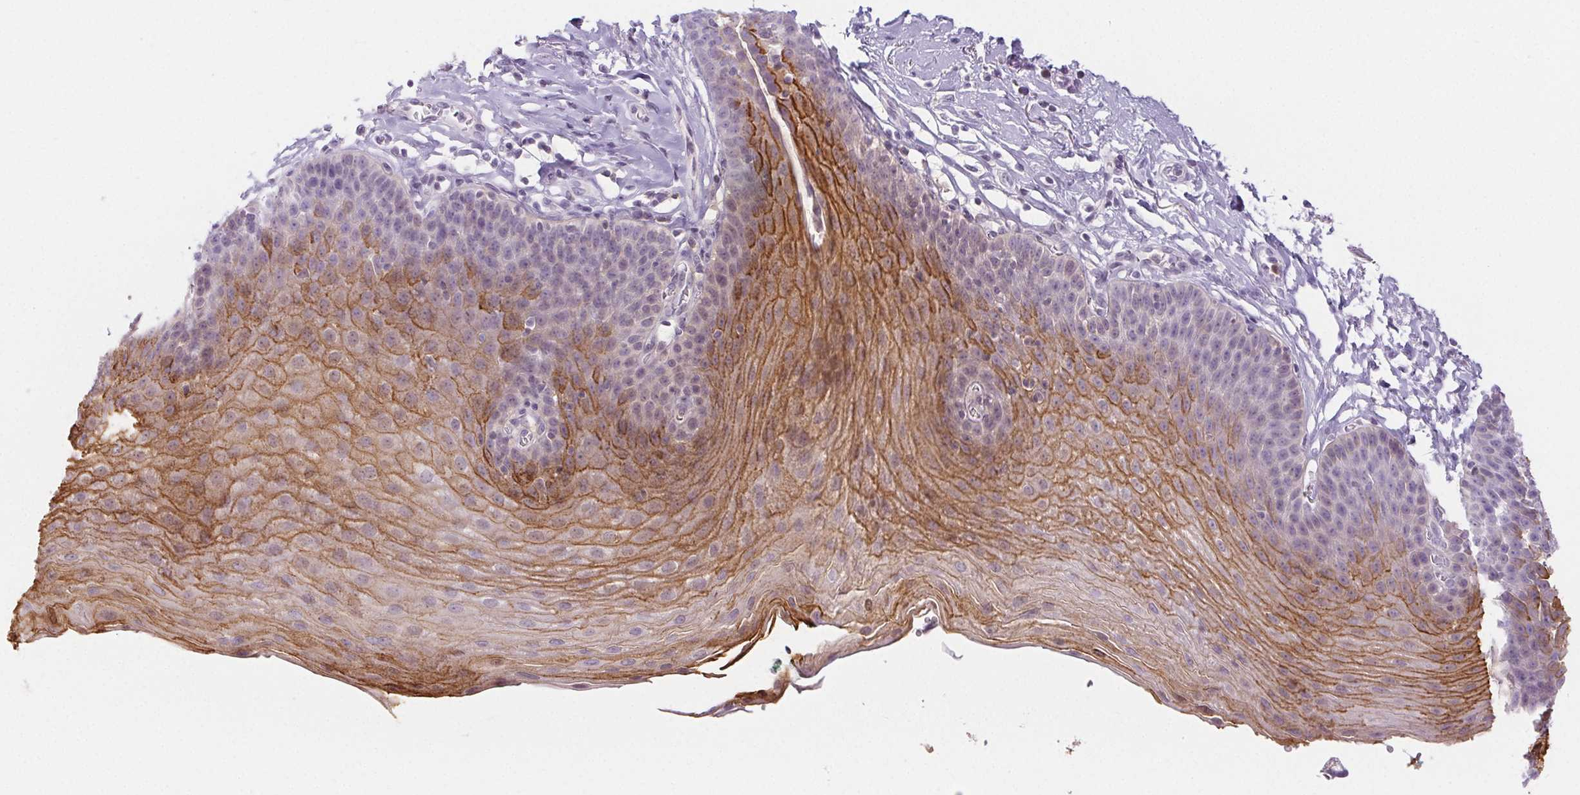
{"staining": {"intensity": "moderate", "quantity": "25%-75%", "location": "cytoplasmic/membranous"}, "tissue": "esophagus", "cell_type": "Squamous epithelial cells", "image_type": "normal", "snomed": [{"axis": "morphology", "description": "Normal tissue, NOS"}, {"axis": "topography", "description": "Esophagus"}], "caption": "Esophagus was stained to show a protein in brown. There is medium levels of moderate cytoplasmic/membranous staining in approximately 25%-75% of squamous epithelial cells. The staining was performed using DAB (3,3'-diaminobenzidine) to visualize the protein expression in brown, while the nuclei were stained in blue with hematoxylin (Magnification: 20x).", "gene": "PI3", "patient": {"sex": "female", "age": 81}}